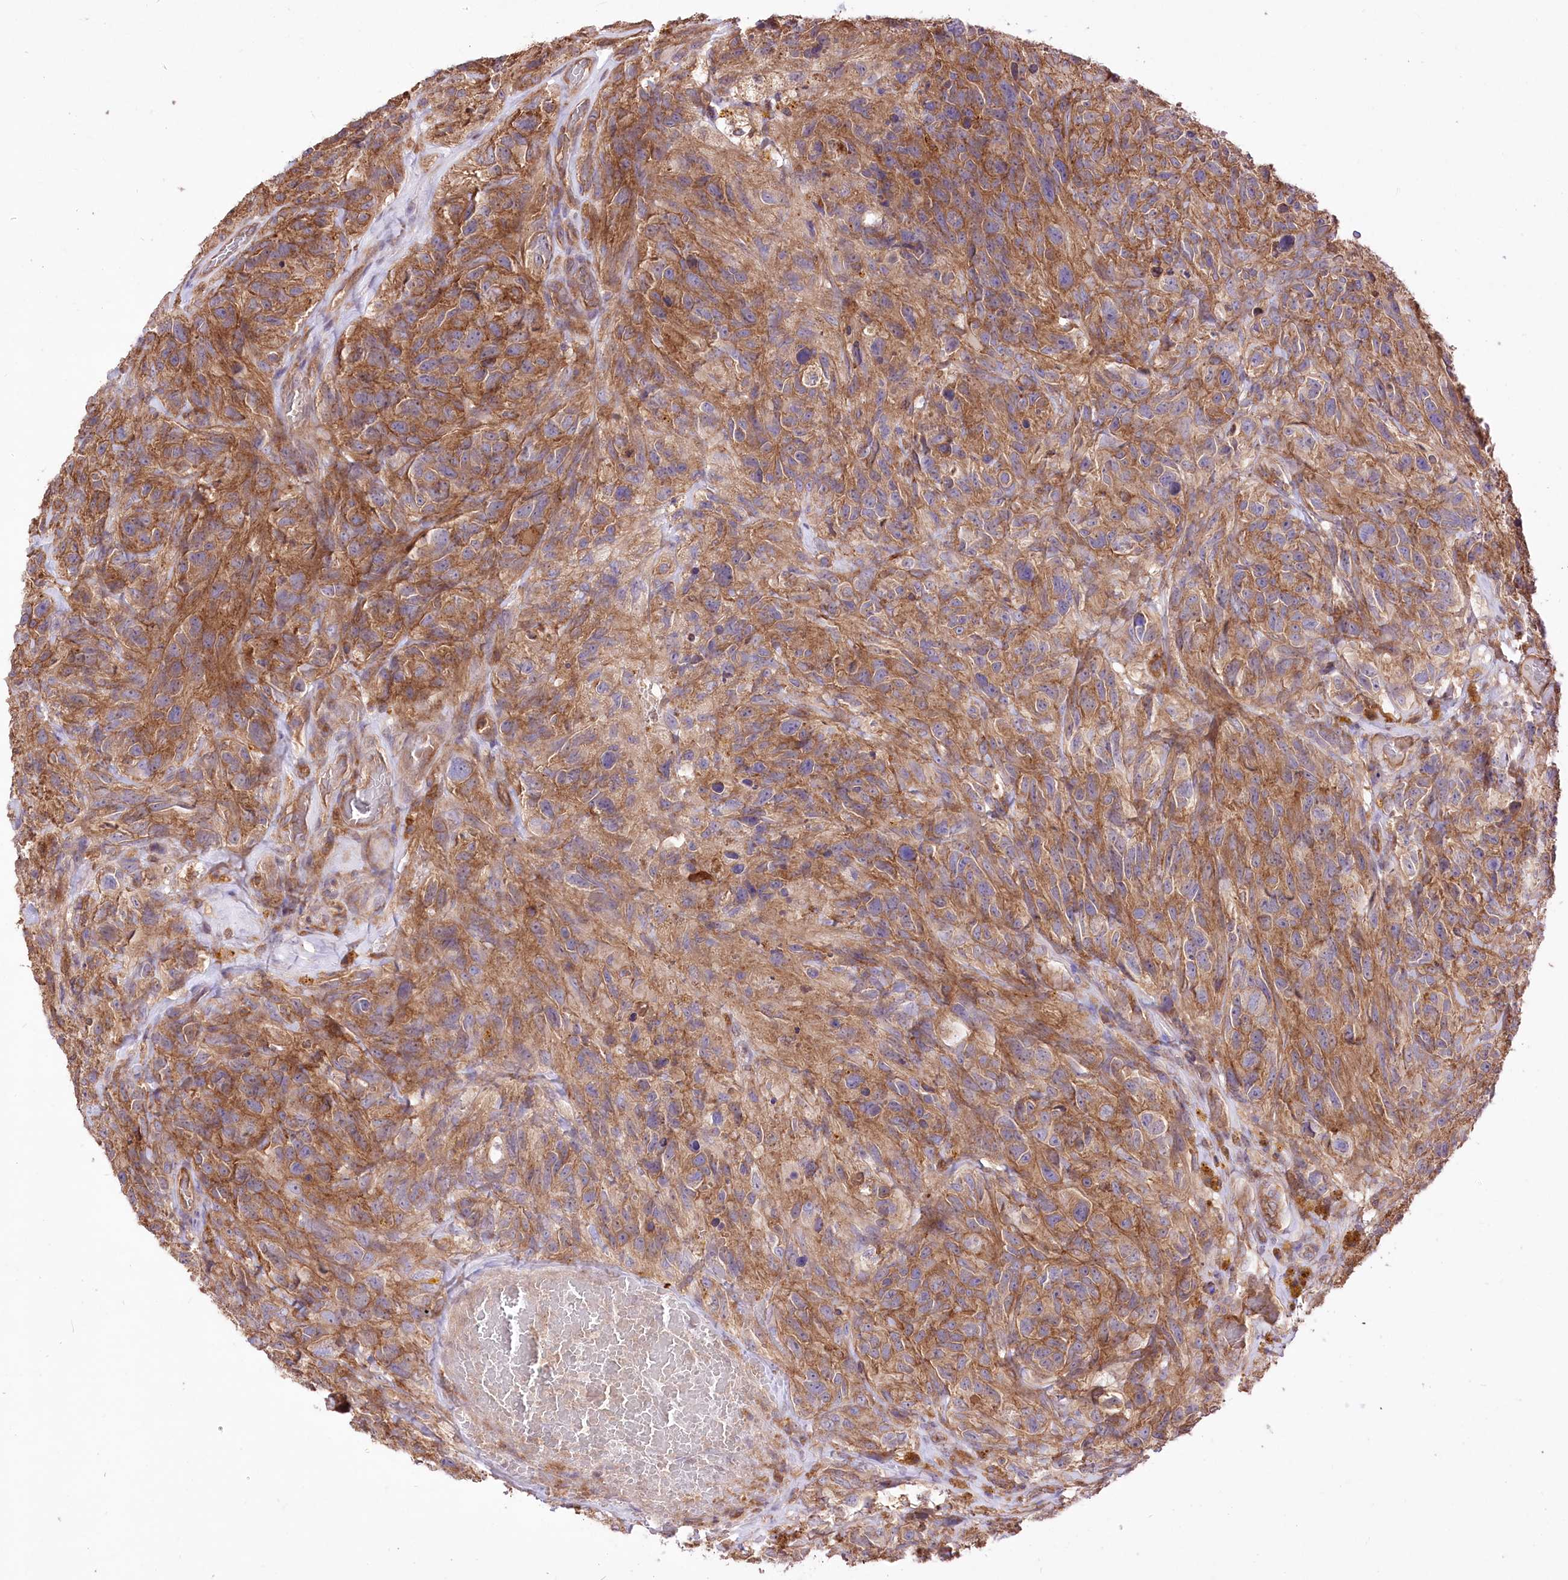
{"staining": {"intensity": "negative", "quantity": "none", "location": "none"}, "tissue": "glioma", "cell_type": "Tumor cells", "image_type": "cancer", "snomed": [{"axis": "morphology", "description": "Glioma, malignant, High grade"}, {"axis": "topography", "description": "Brain"}], "caption": "Tumor cells are negative for protein expression in human glioma.", "gene": "XYLB", "patient": {"sex": "male", "age": 69}}